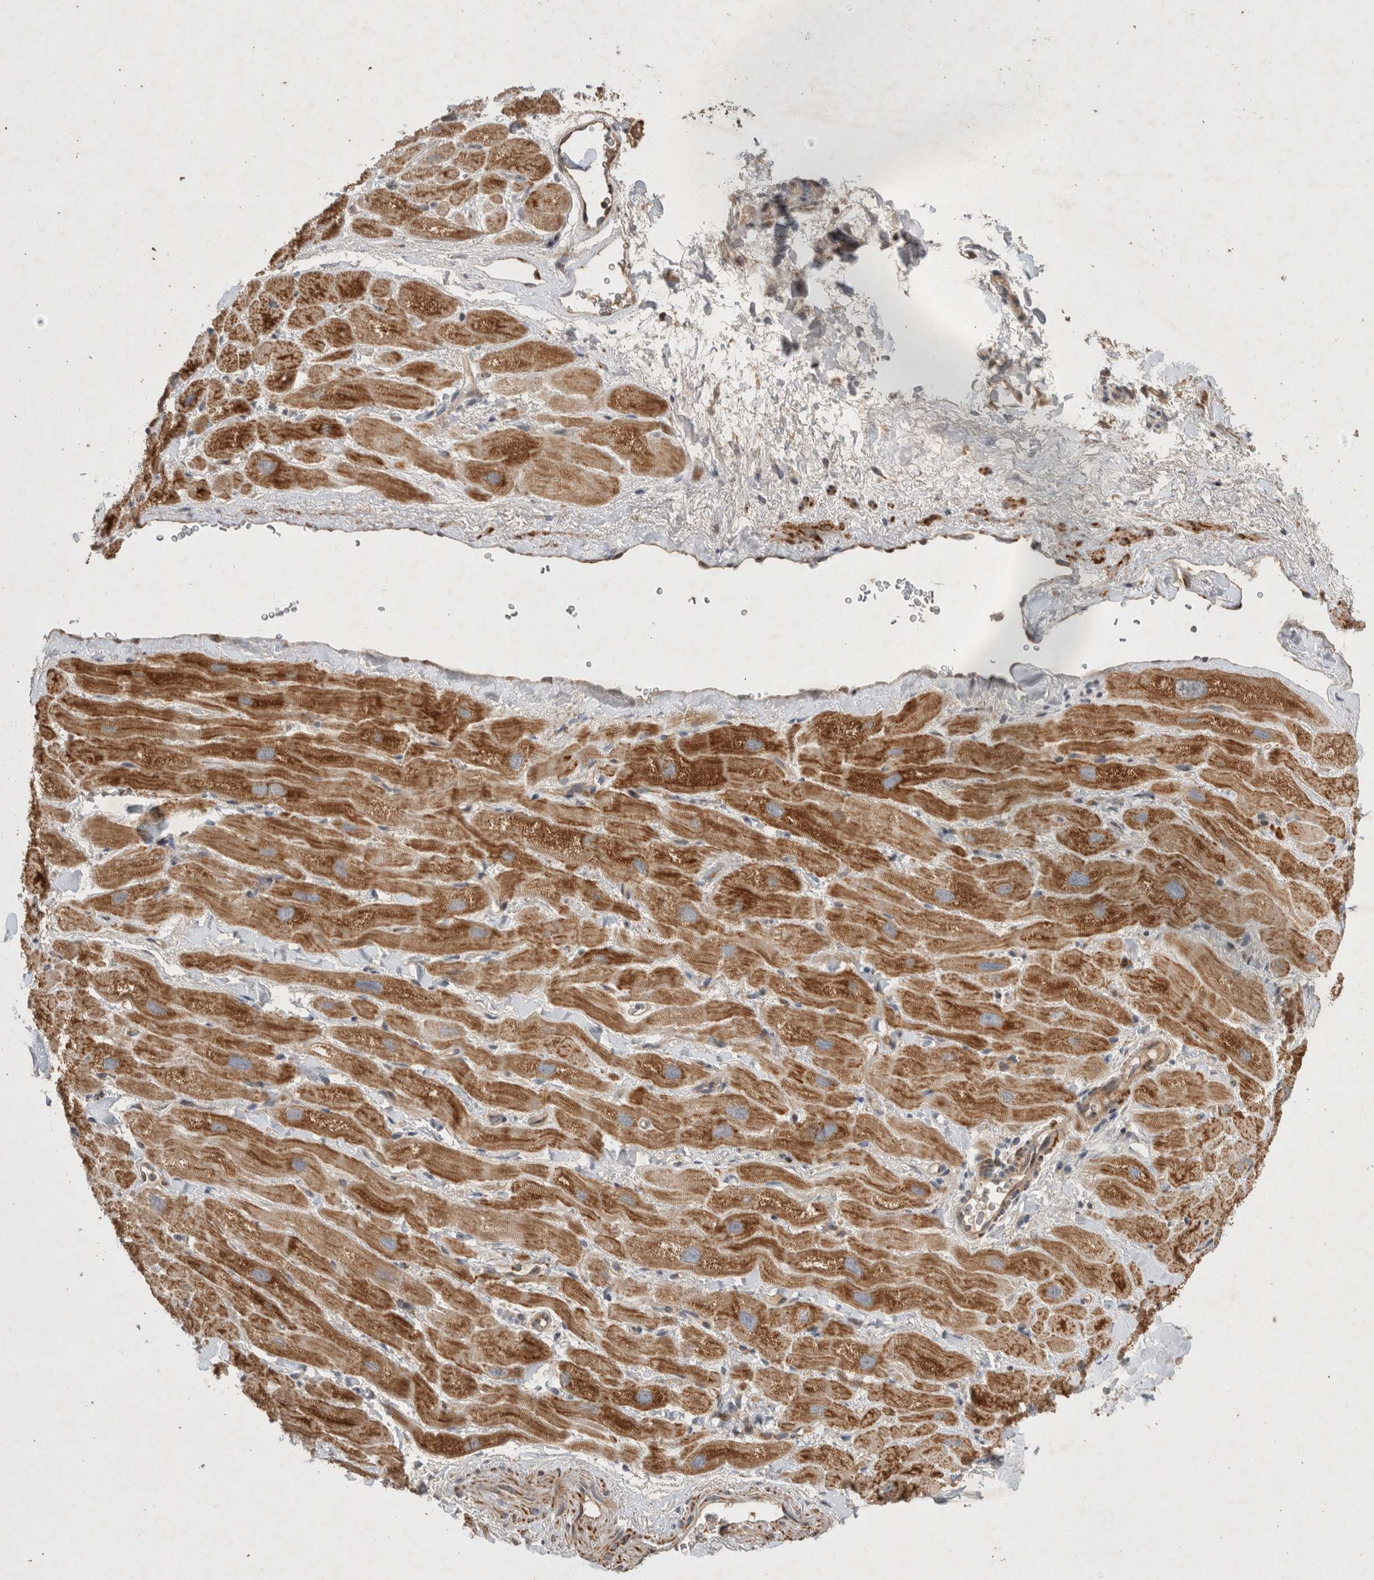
{"staining": {"intensity": "moderate", "quantity": ">75%", "location": "cytoplasmic/membranous"}, "tissue": "heart muscle", "cell_type": "Cardiomyocytes", "image_type": "normal", "snomed": [{"axis": "morphology", "description": "Normal tissue, NOS"}, {"axis": "topography", "description": "Heart"}], "caption": "A high-resolution micrograph shows IHC staining of unremarkable heart muscle, which exhibits moderate cytoplasmic/membranous expression in about >75% of cardiomyocytes.", "gene": "SERAC1", "patient": {"sex": "male", "age": 49}}